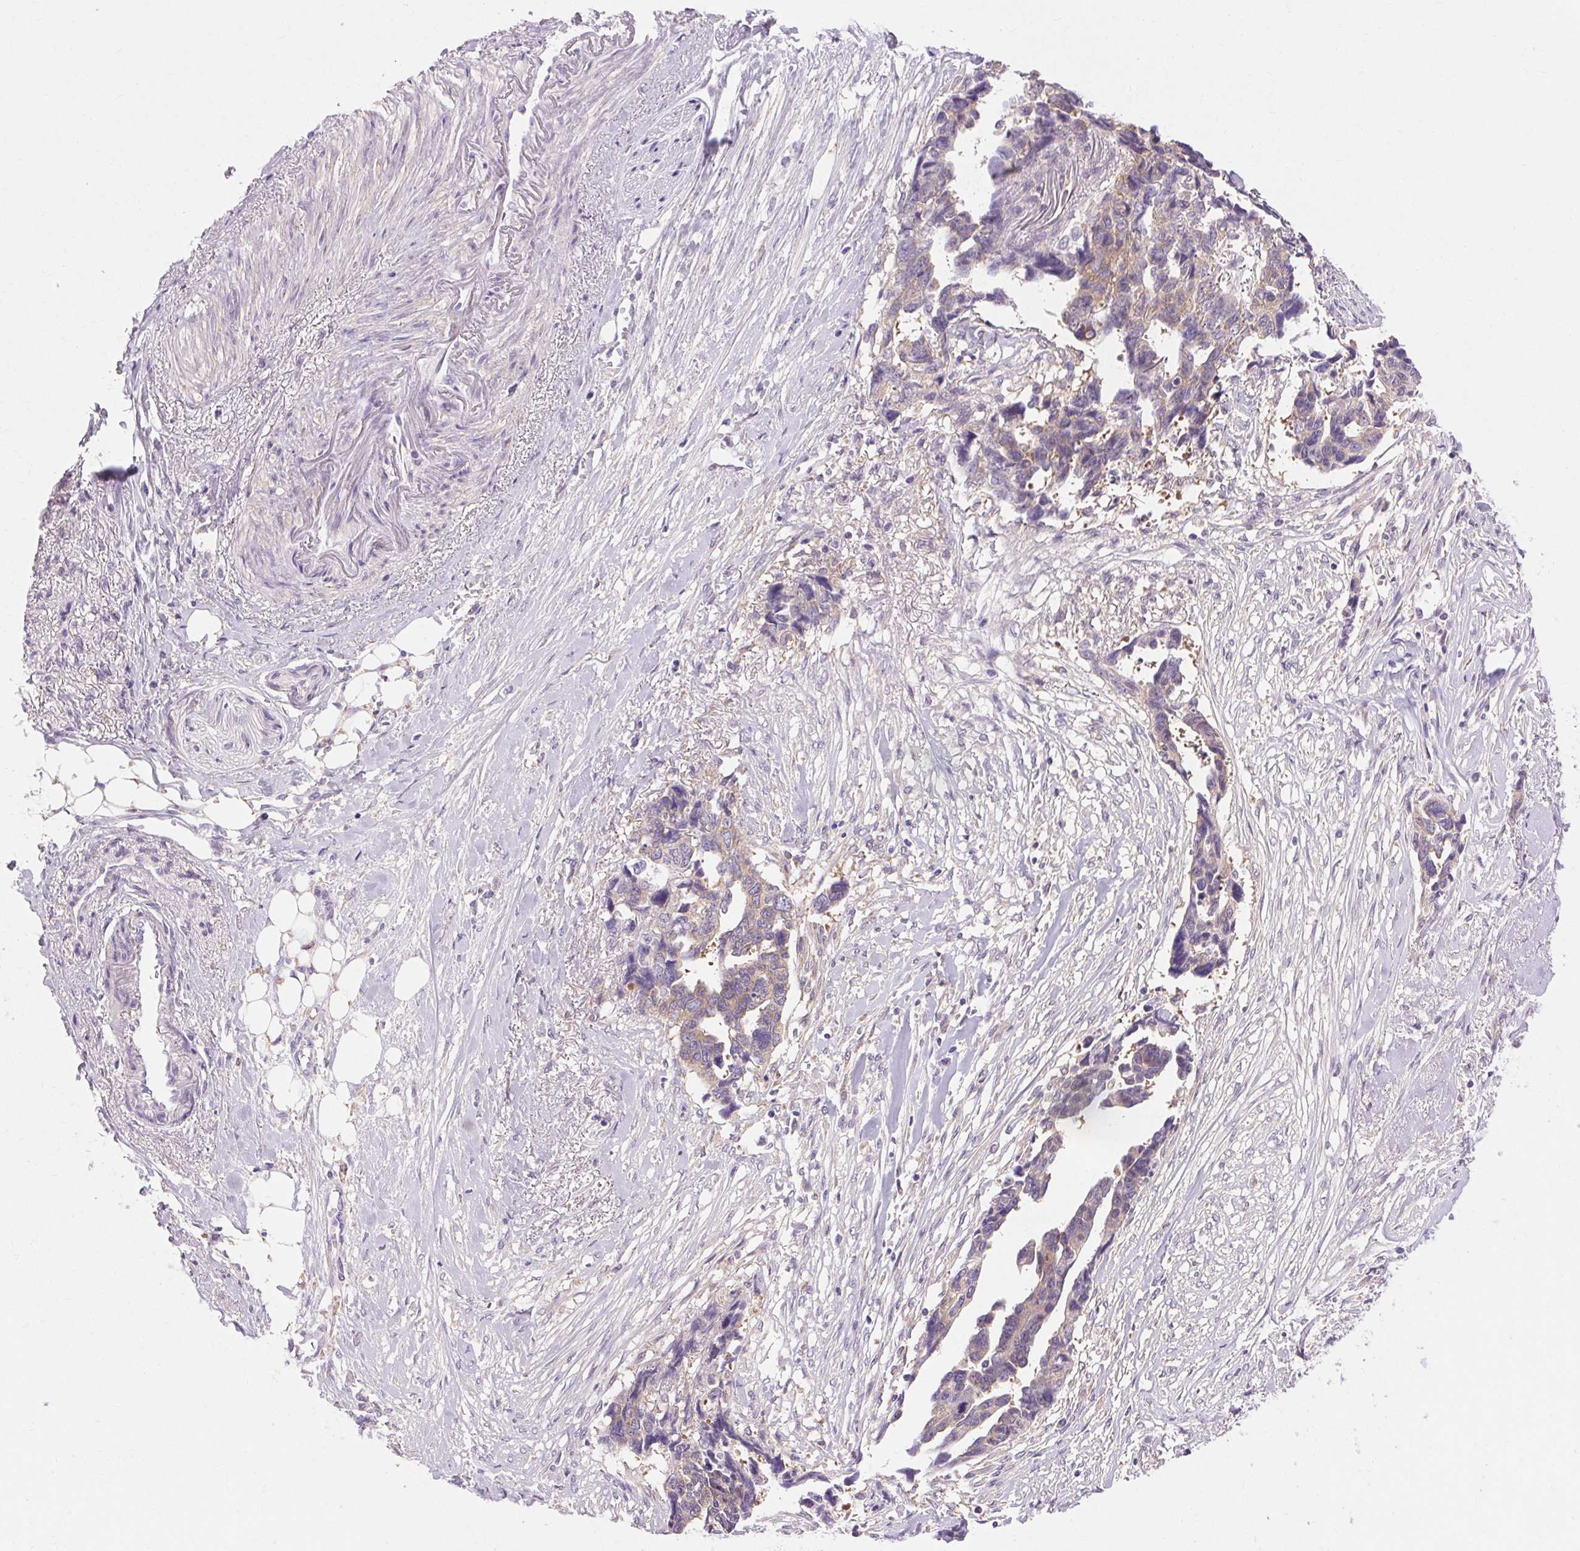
{"staining": {"intensity": "weak", "quantity": "25%-75%", "location": "cytoplasmic/membranous"}, "tissue": "ovarian cancer", "cell_type": "Tumor cells", "image_type": "cancer", "snomed": [{"axis": "morphology", "description": "Cystadenocarcinoma, serous, NOS"}, {"axis": "topography", "description": "Ovary"}], "caption": "Protein staining exhibits weak cytoplasmic/membranous positivity in about 25%-75% of tumor cells in ovarian cancer.", "gene": "SOWAHC", "patient": {"sex": "female", "age": 69}}